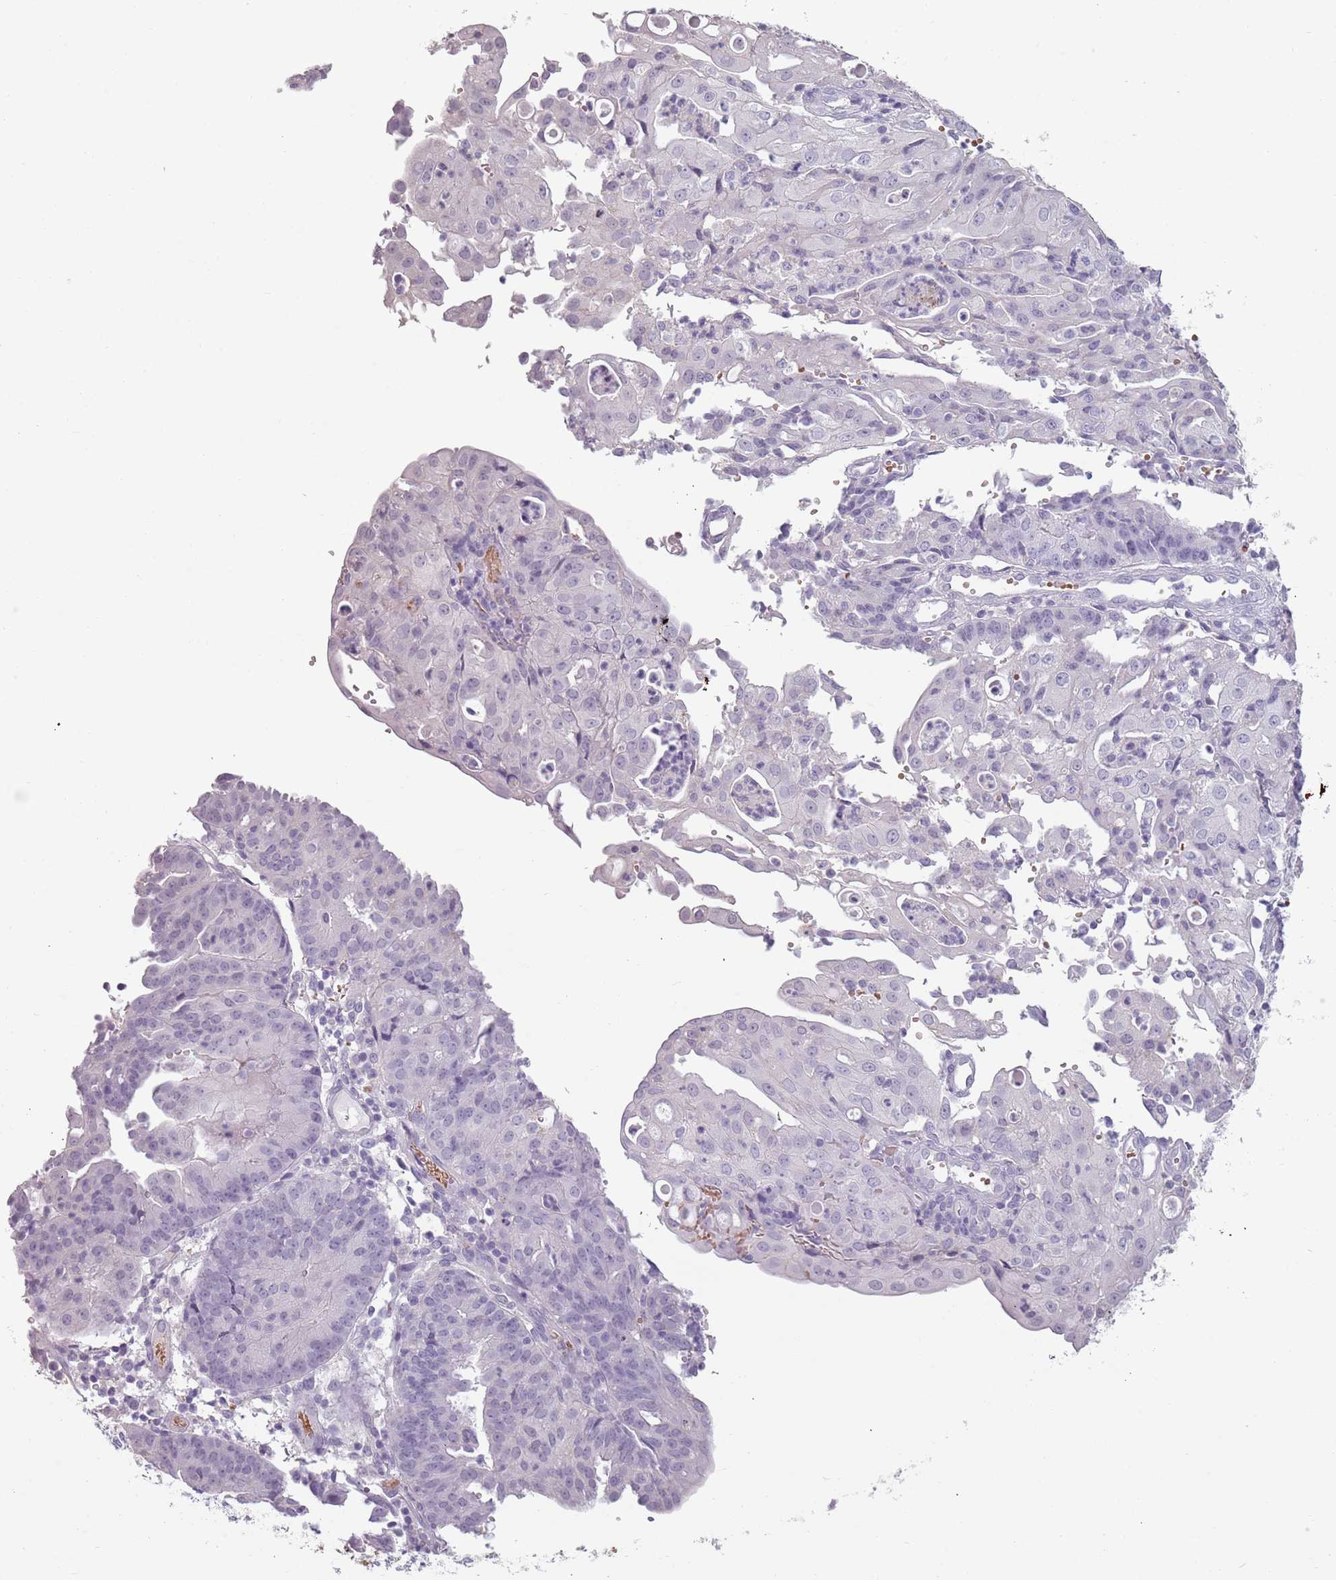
{"staining": {"intensity": "negative", "quantity": "none", "location": "none"}, "tissue": "endometrial cancer", "cell_type": "Tumor cells", "image_type": "cancer", "snomed": [{"axis": "morphology", "description": "Adenocarcinoma, NOS"}, {"axis": "topography", "description": "Endometrium"}], "caption": "Endometrial cancer was stained to show a protein in brown. There is no significant positivity in tumor cells. (Stains: DAB (3,3'-diaminobenzidine) immunohistochemistry (IHC) with hematoxylin counter stain, Microscopy: brightfield microscopy at high magnification).", "gene": "PIEZO1", "patient": {"sex": "female", "age": 56}}